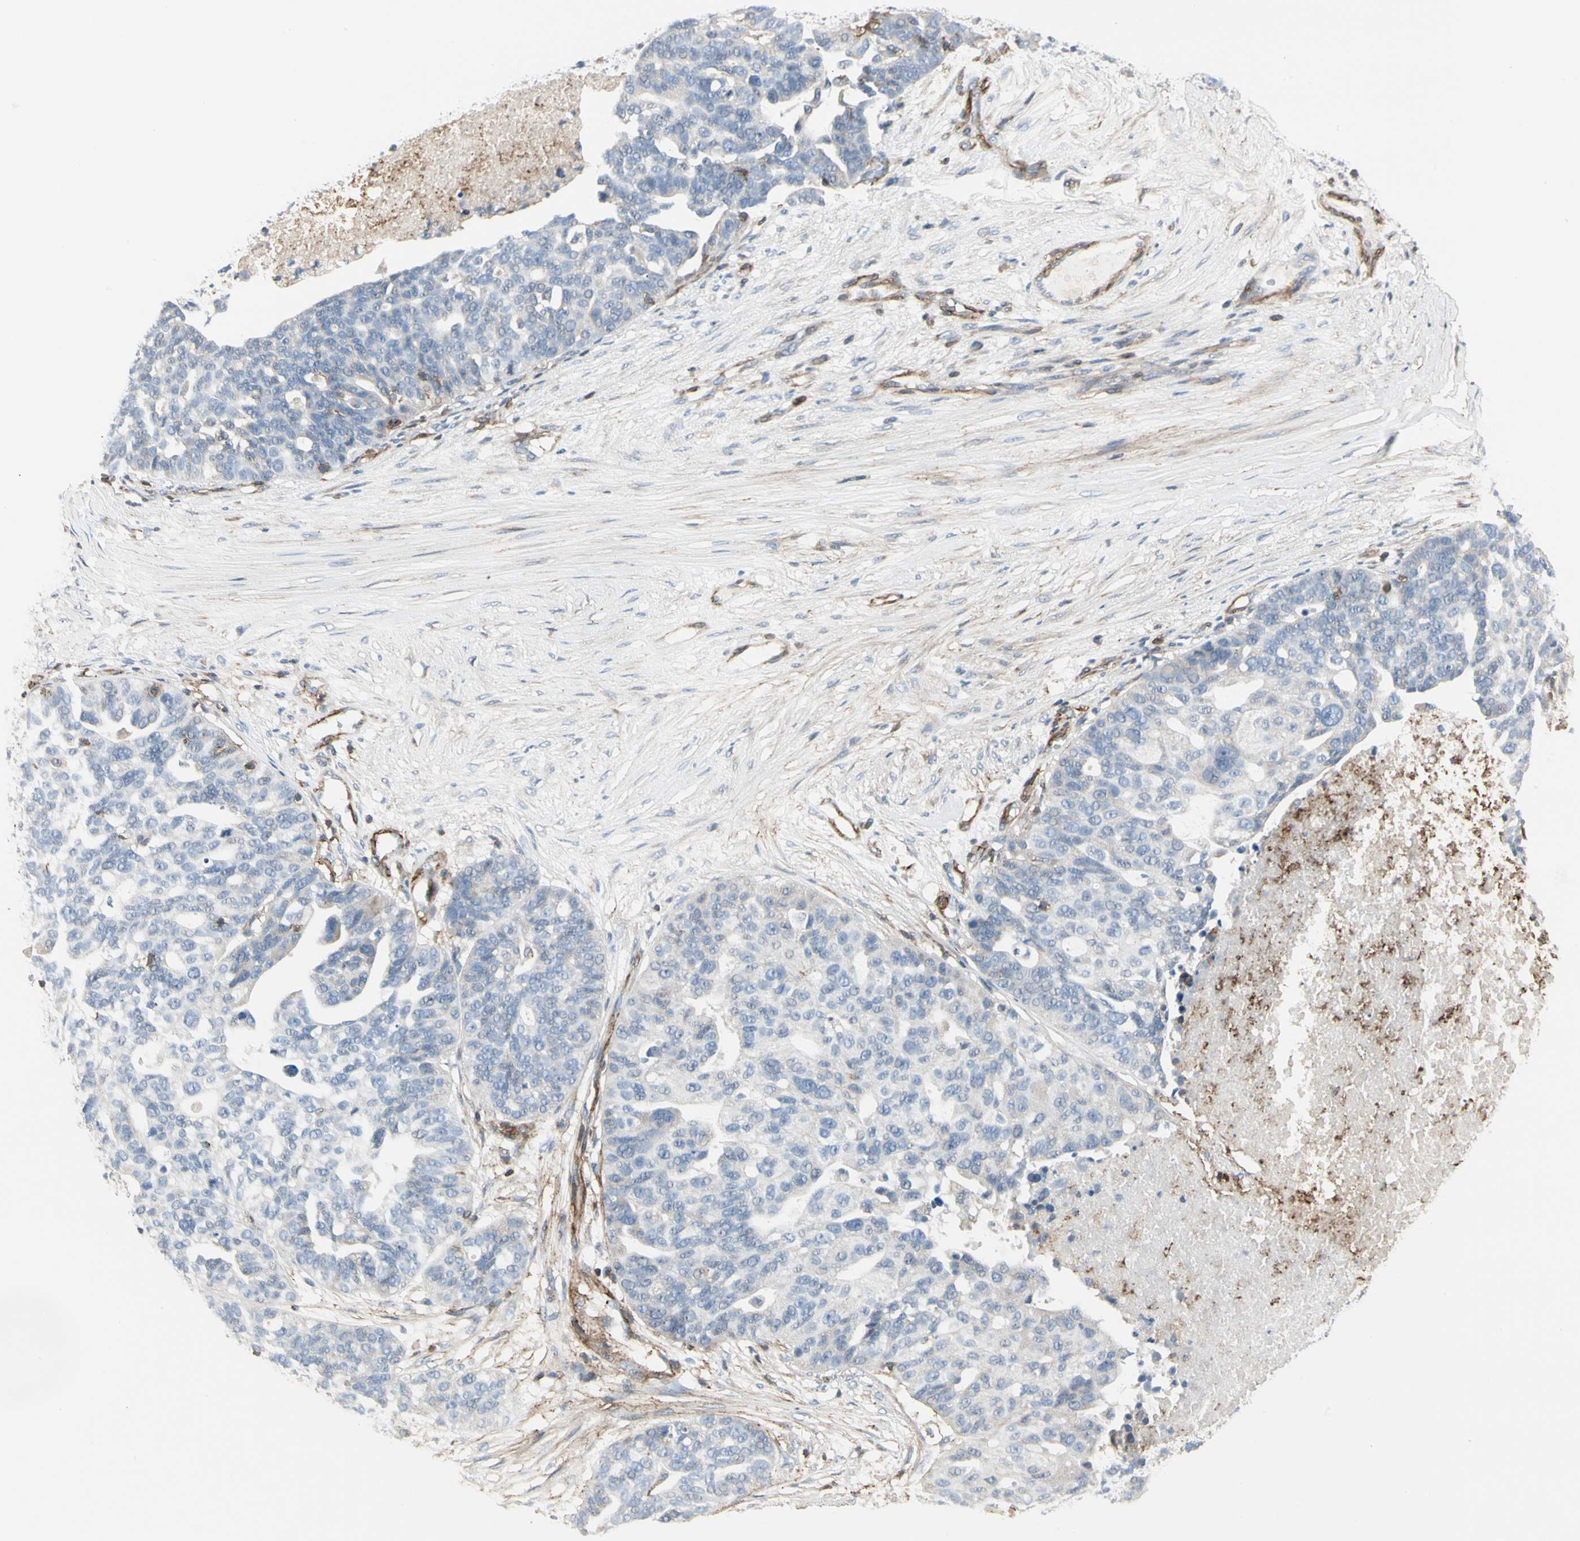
{"staining": {"intensity": "negative", "quantity": "none", "location": "none"}, "tissue": "ovarian cancer", "cell_type": "Tumor cells", "image_type": "cancer", "snomed": [{"axis": "morphology", "description": "Cystadenocarcinoma, serous, NOS"}, {"axis": "topography", "description": "Ovary"}], "caption": "DAB (3,3'-diaminobenzidine) immunohistochemical staining of human ovarian cancer (serous cystadenocarcinoma) exhibits no significant positivity in tumor cells.", "gene": "CLEC2B", "patient": {"sex": "female", "age": 59}}